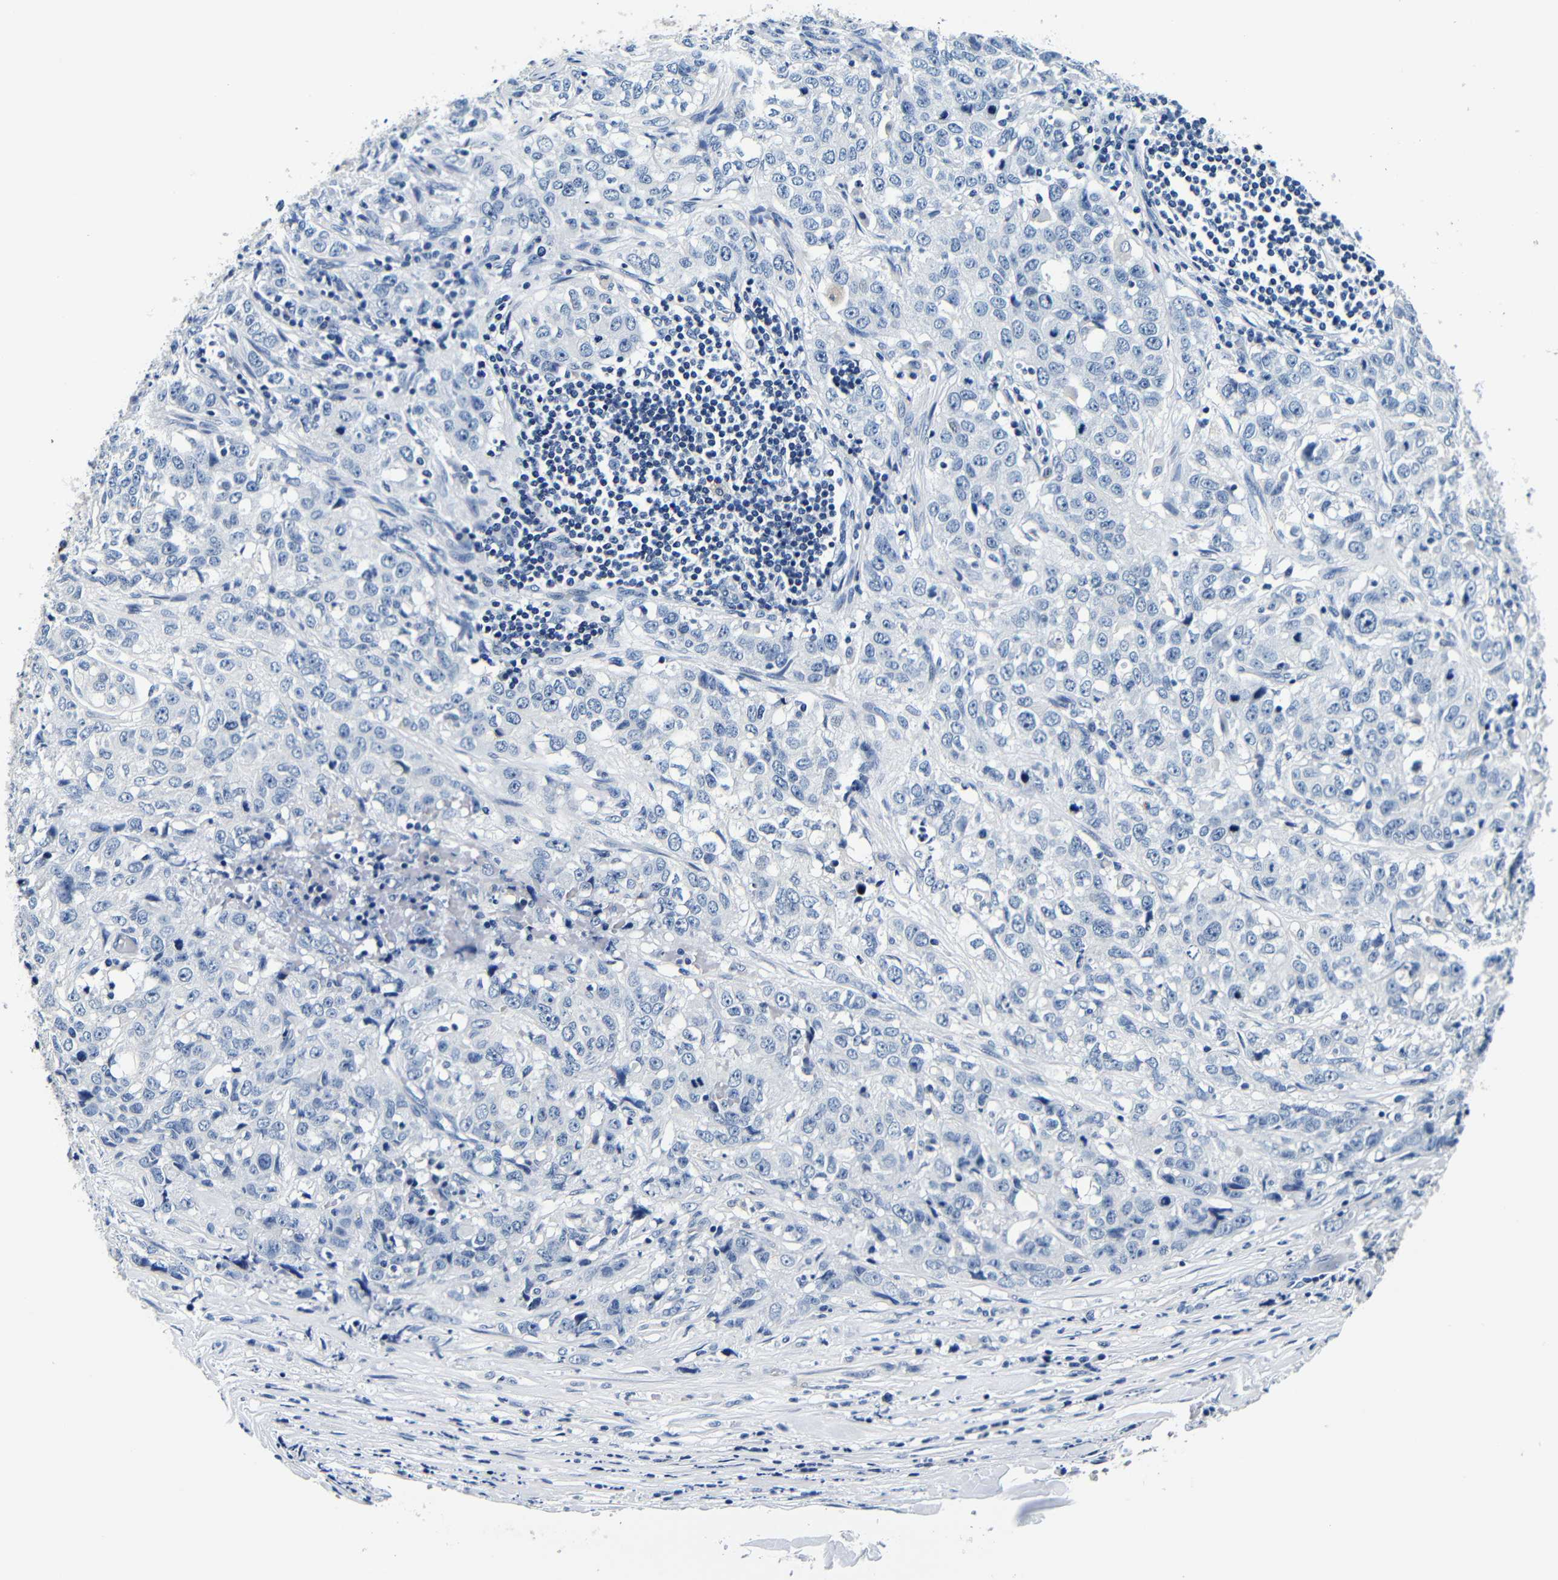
{"staining": {"intensity": "negative", "quantity": "none", "location": "none"}, "tissue": "stomach cancer", "cell_type": "Tumor cells", "image_type": "cancer", "snomed": [{"axis": "morphology", "description": "Adenocarcinoma, NOS"}, {"axis": "topography", "description": "Stomach"}], "caption": "Immunohistochemical staining of human adenocarcinoma (stomach) reveals no significant staining in tumor cells.", "gene": "GP1BA", "patient": {"sex": "male", "age": 48}}